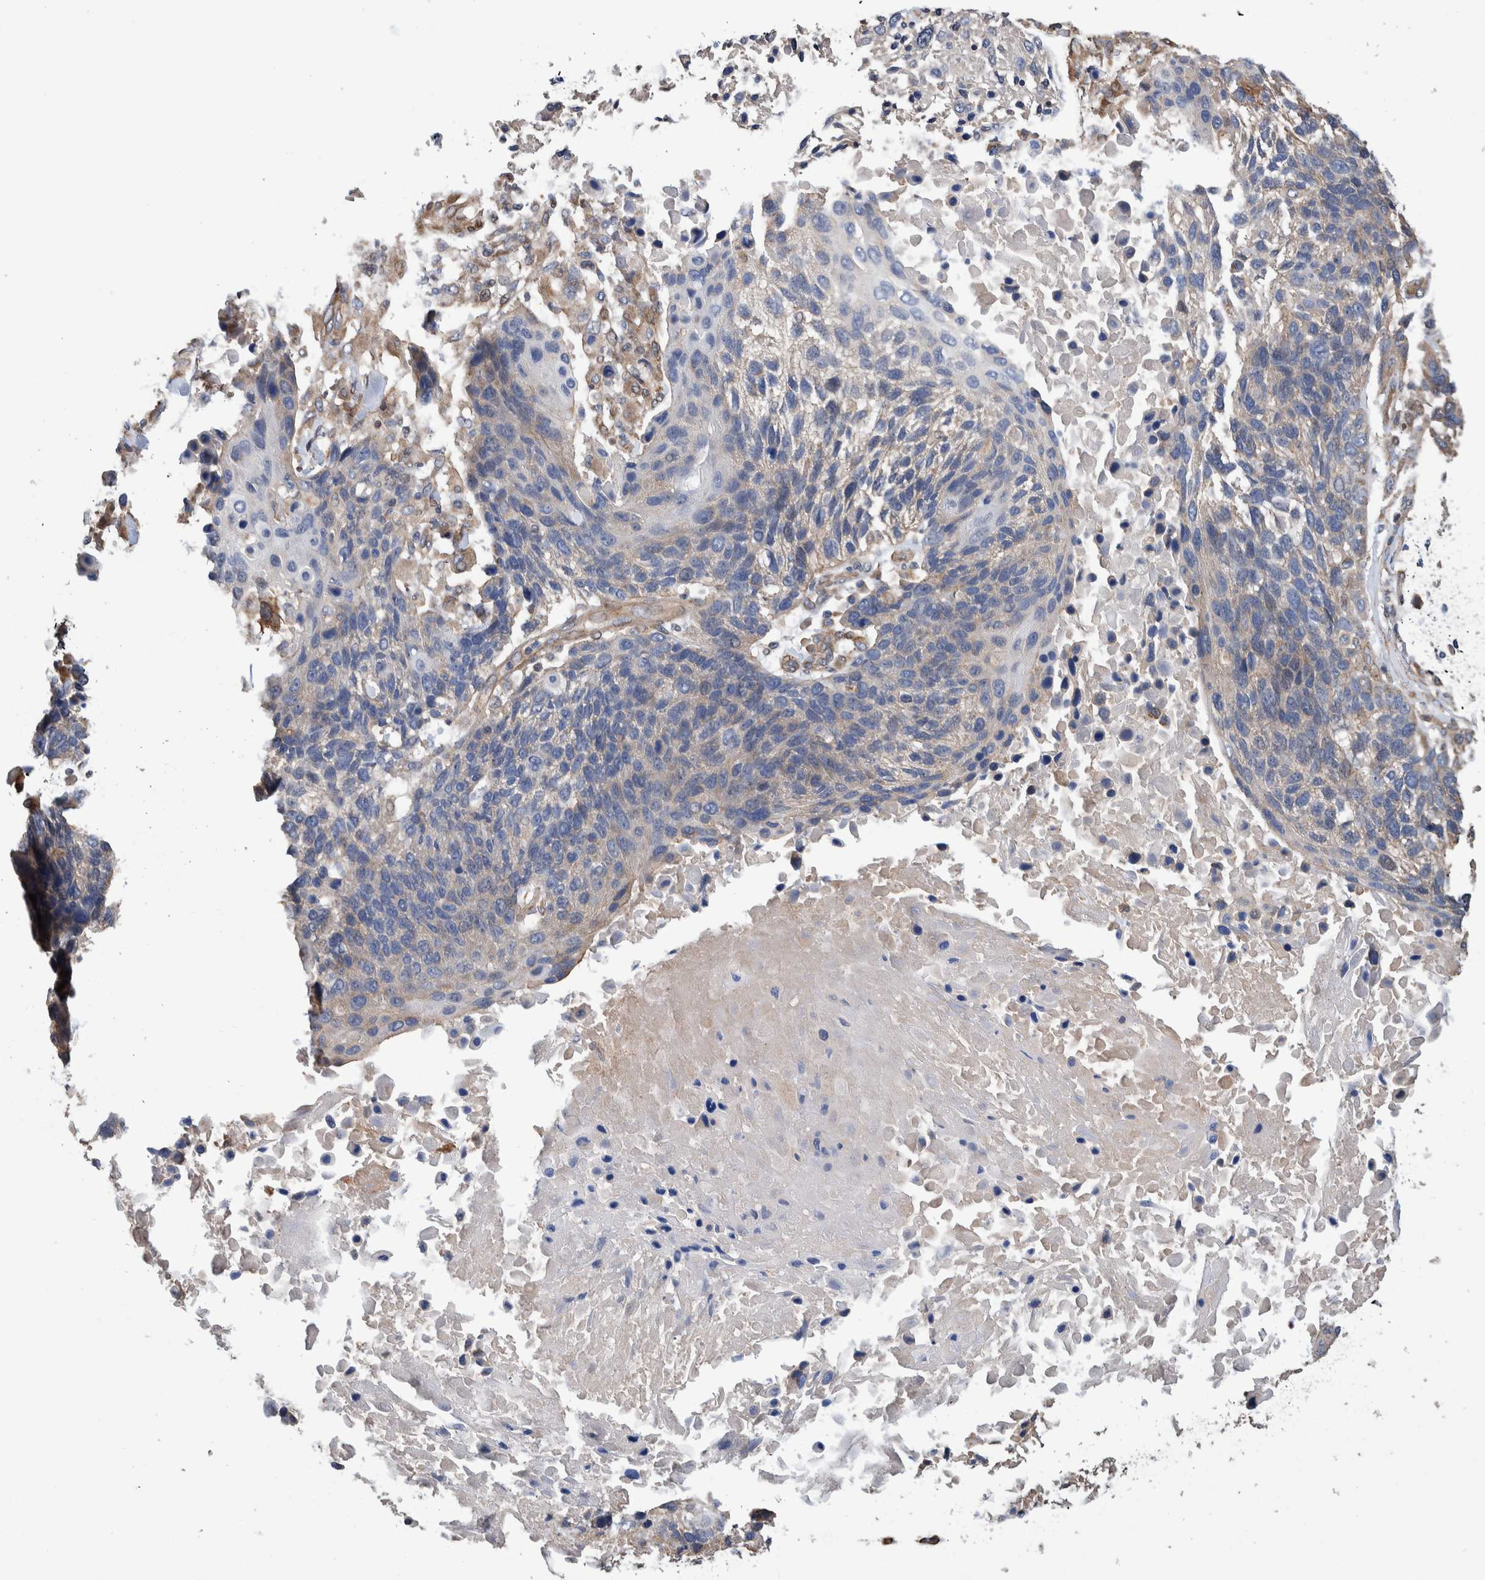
{"staining": {"intensity": "negative", "quantity": "none", "location": "none"}, "tissue": "lung cancer", "cell_type": "Tumor cells", "image_type": "cancer", "snomed": [{"axis": "morphology", "description": "Squamous cell carcinoma, NOS"}, {"axis": "topography", "description": "Lung"}], "caption": "Immunohistochemical staining of lung cancer (squamous cell carcinoma) exhibits no significant expression in tumor cells.", "gene": "SLC45A4", "patient": {"sex": "male", "age": 65}}